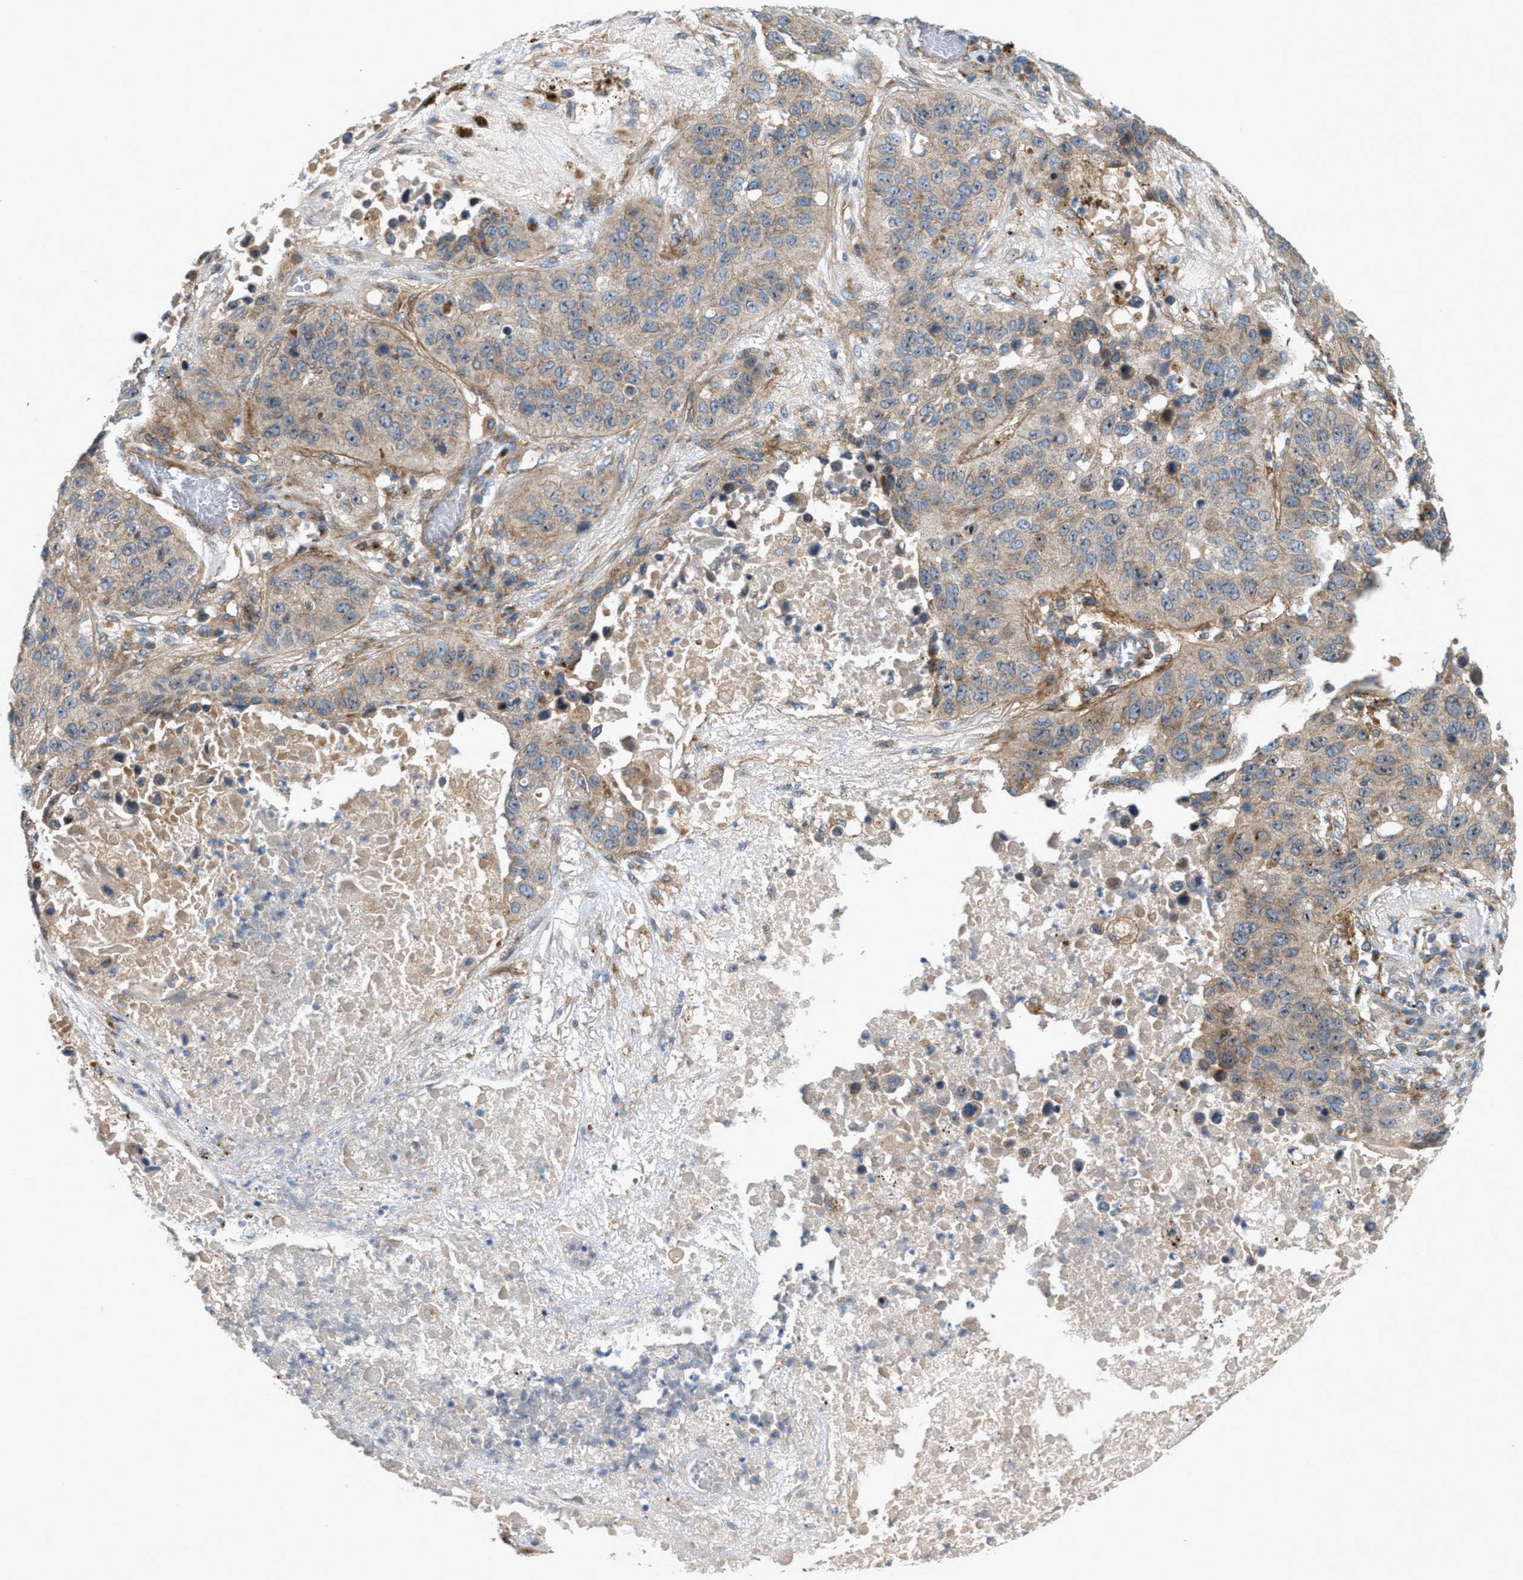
{"staining": {"intensity": "moderate", "quantity": "25%-75%", "location": "cytoplasmic/membranous"}, "tissue": "lung cancer", "cell_type": "Tumor cells", "image_type": "cancer", "snomed": [{"axis": "morphology", "description": "Squamous cell carcinoma, NOS"}, {"axis": "topography", "description": "Lung"}], "caption": "About 25%-75% of tumor cells in human squamous cell carcinoma (lung) demonstrate moderate cytoplasmic/membranous protein staining as visualized by brown immunohistochemical staining.", "gene": "CYB5D1", "patient": {"sex": "male", "age": 57}}